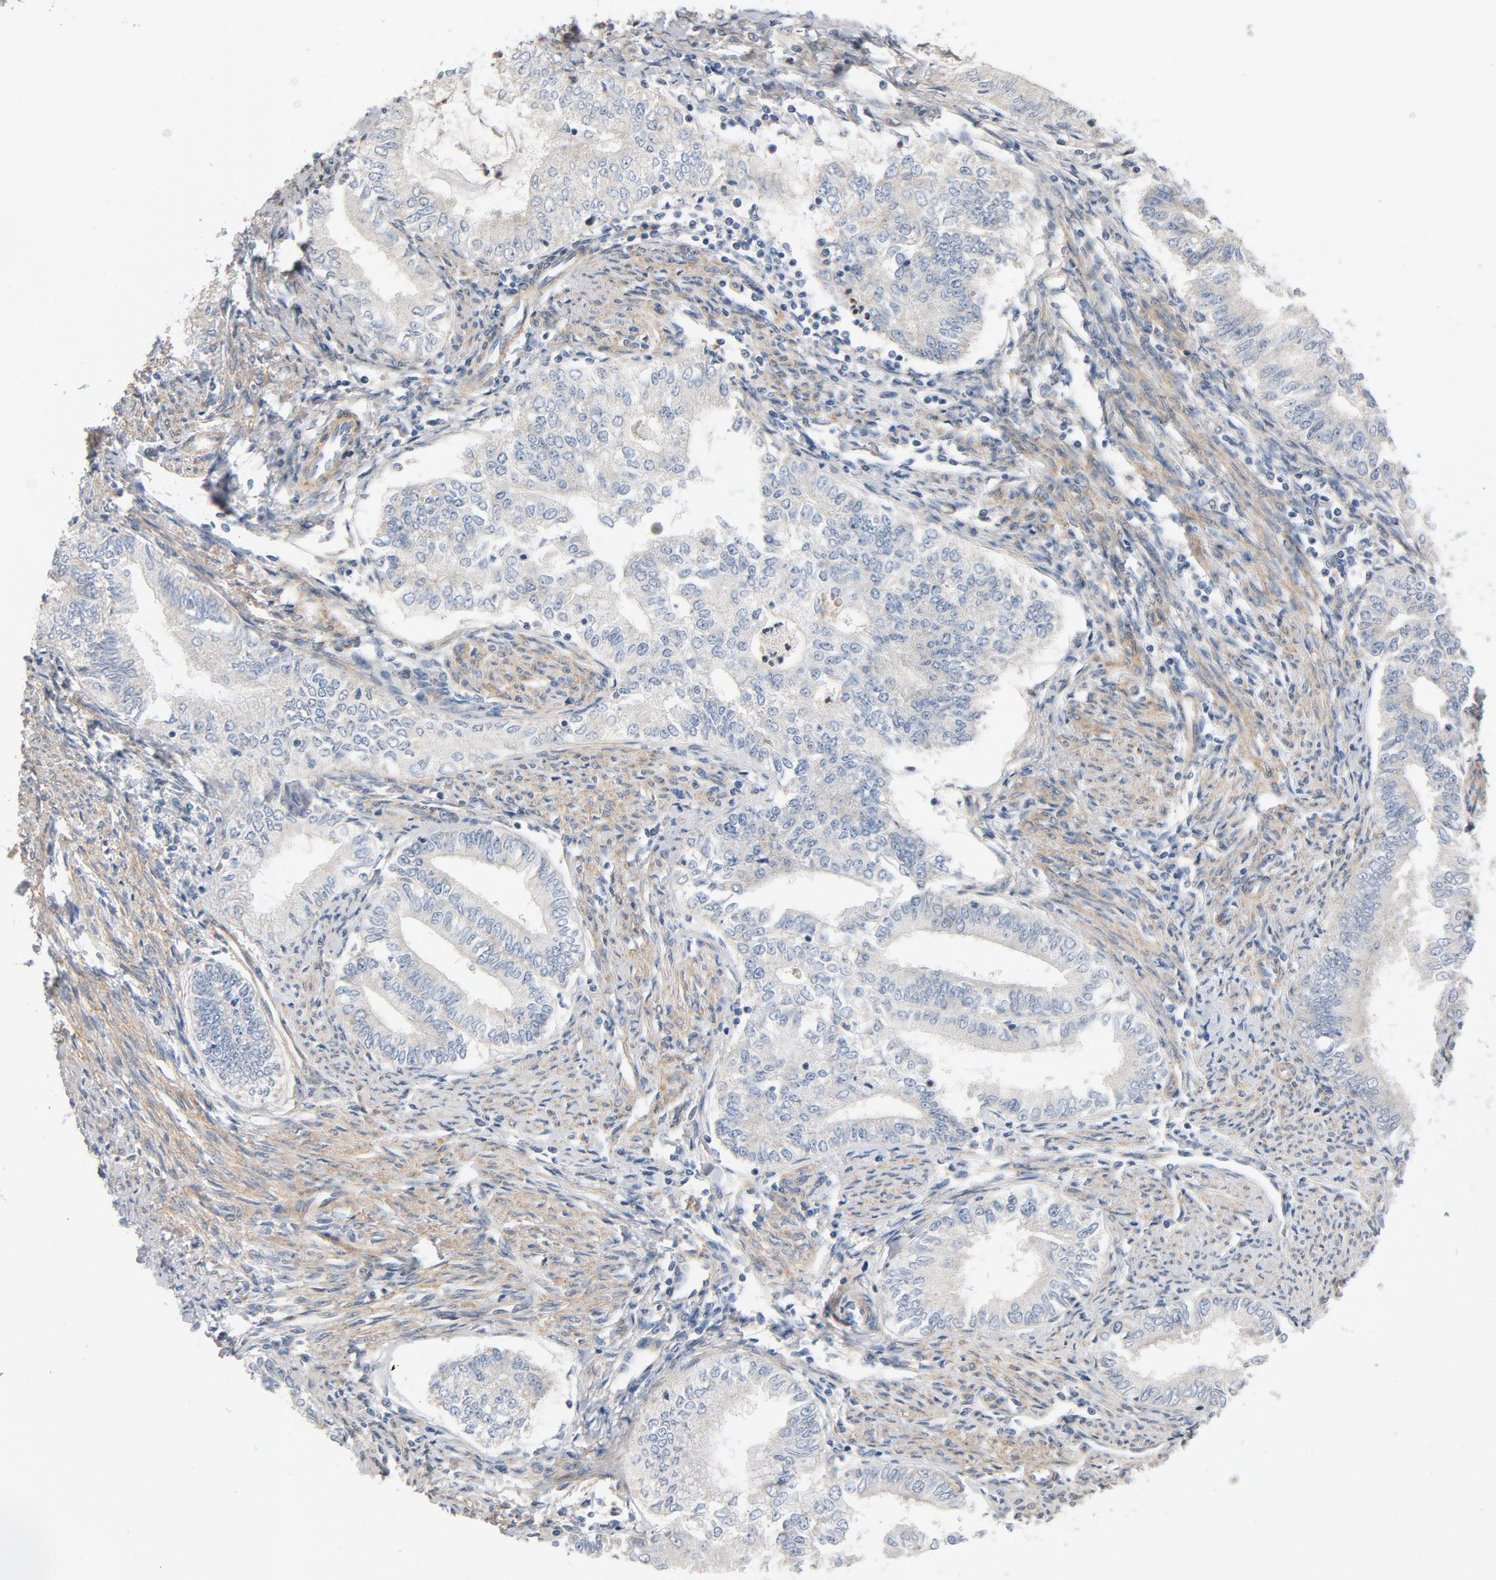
{"staining": {"intensity": "negative", "quantity": "none", "location": "none"}, "tissue": "endometrial cancer", "cell_type": "Tumor cells", "image_type": "cancer", "snomed": [{"axis": "morphology", "description": "Adenocarcinoma, NOS"}, {"axis": "topography", "description": "Endometrium"}], "caption": "Tumor cells are negative for brown protein staining in endometrial cancer (adenocarcinoma). (Immunohistochemistry (ihc), brightfield microscopy, high magnification).", "gene": "ILK", "patient": {"sex": "female", "age": 66}}